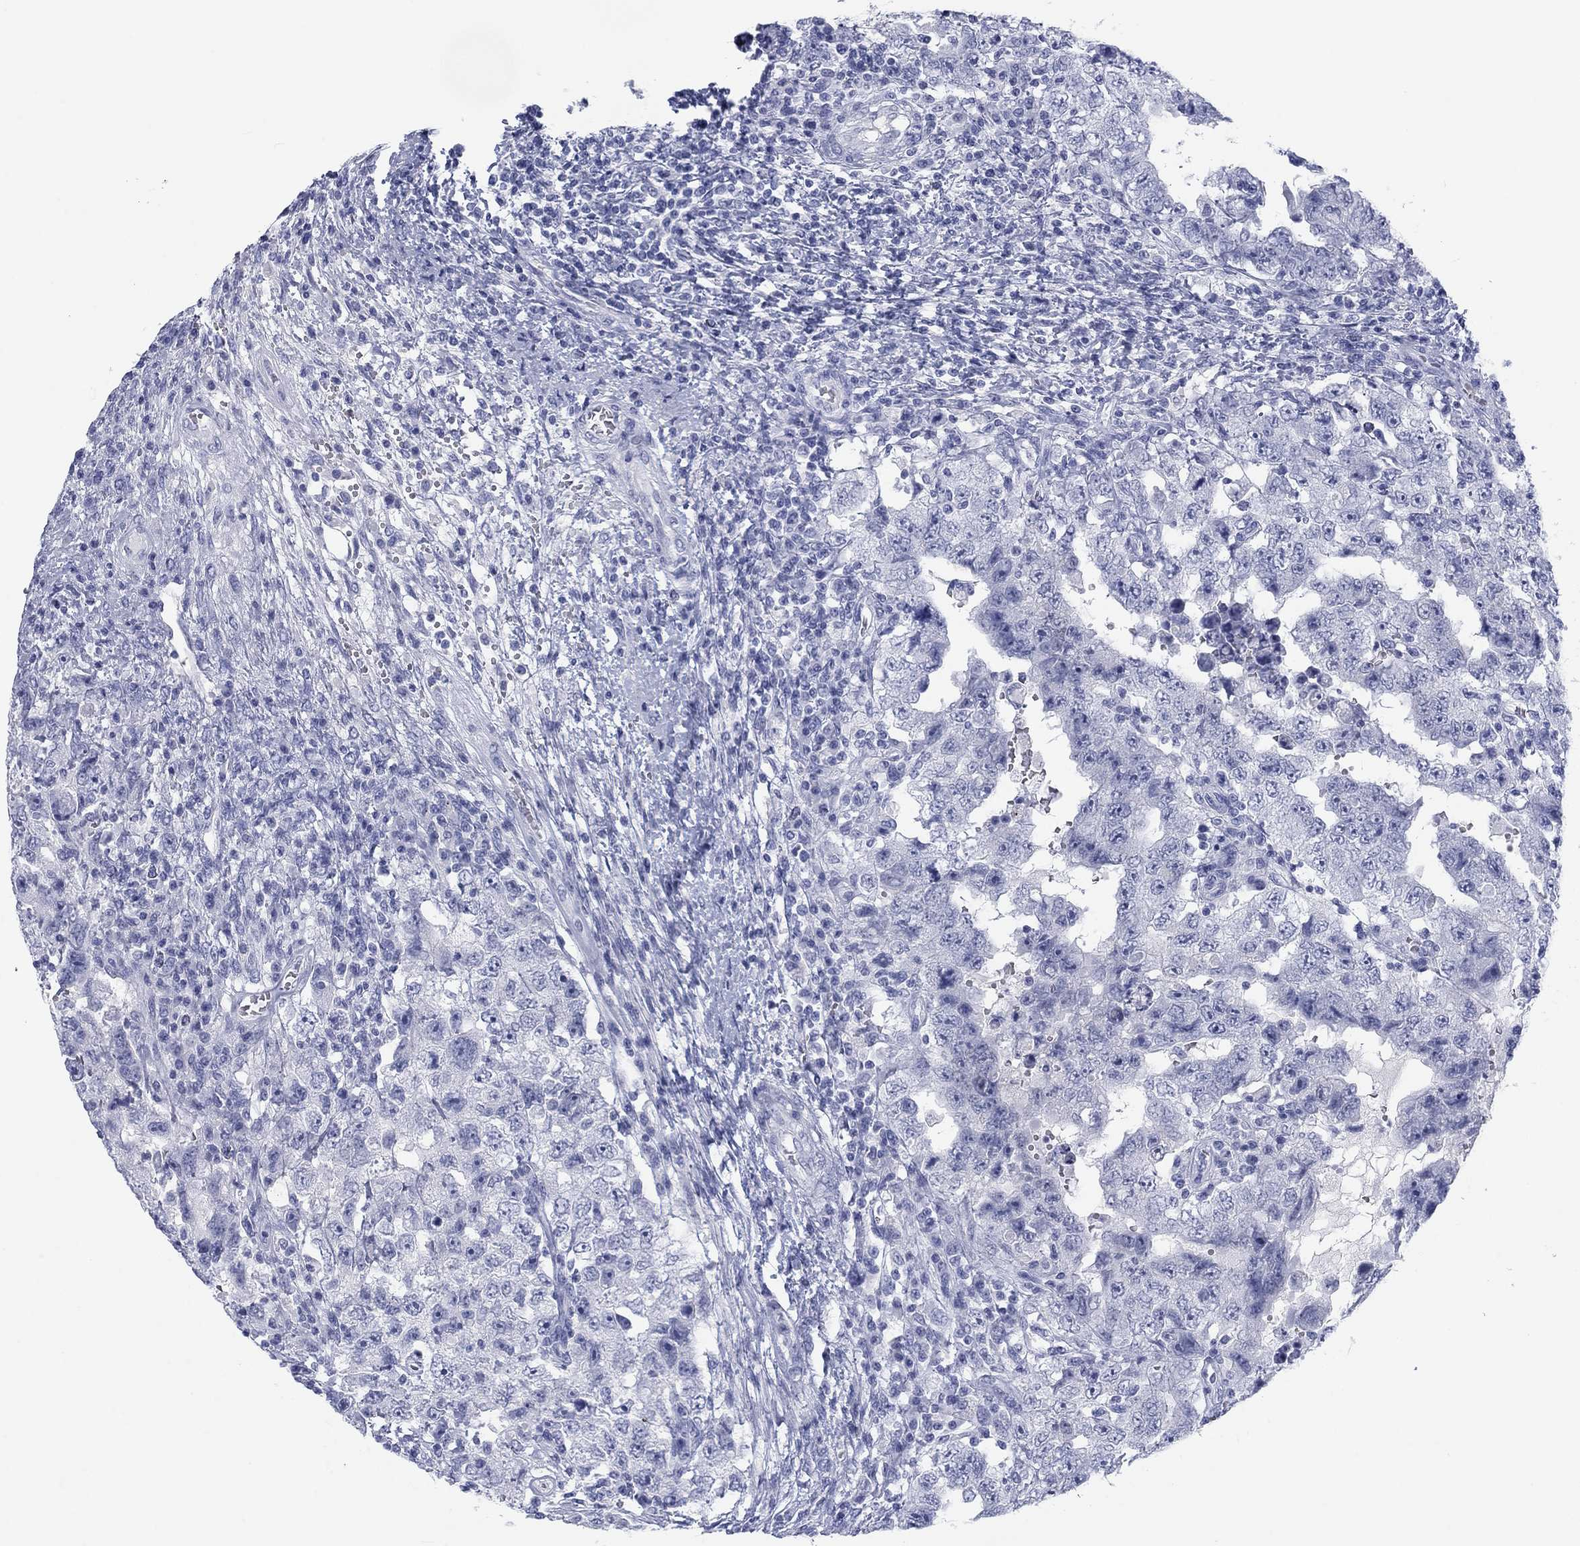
{"staining": {"intensity": "negative", "quantity": "none", "location": "none"}, "tissue": "testis cancer", "cell_type": "Tumor cells", "image_type": "cancer", "snomed": [{"axis": "morphology", "description": "Carcinoma, Embryonal, NOS"}, {"axis": "topography", "description": "Testis"}], "caption": "Immunohistochemical staining of human testis cancer demonstrates no significant expression in tumor cells. The staining is performed using DAB (3,3'-diaminobenzidine) brown chromogen with nuclei counter-stained in using hematoxylin.", "gene": "CALB1", "patient": {"sex": "male", "age": 26}}